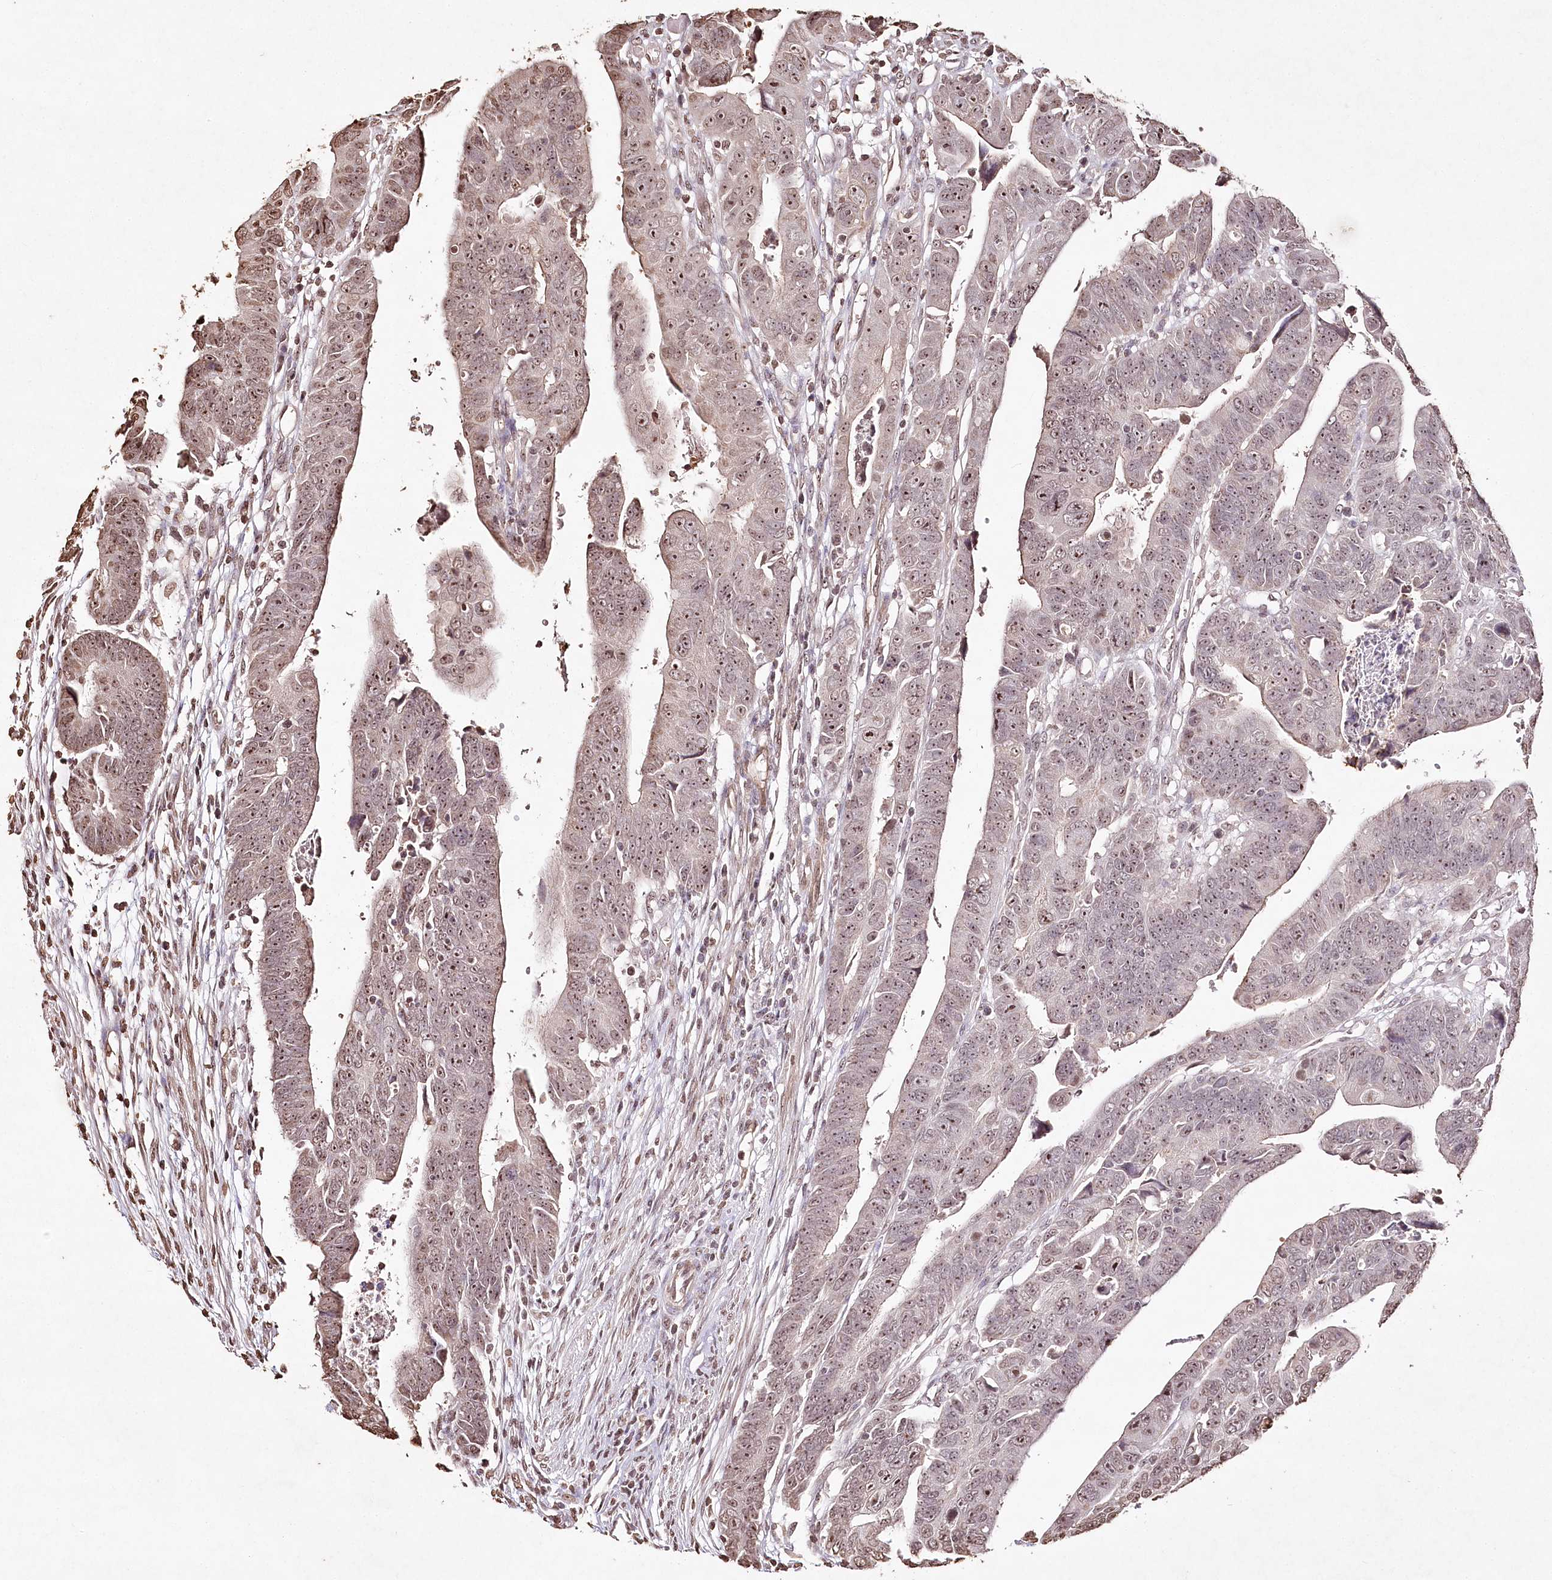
{"staining": {"intensity": "moderate", "quantity": ">75%", "location": "nuclear"}, "tissue": "colorectal cancer", "cell_type": "Tumor cells", "image_type": "cancer", "snomed": [{"axis": "morphology", "description": "Adenocarcinoma, NOS"}, {"axis": "topography", "description": "Rectum"}], "caption": "Immunohistochemistry of colorectal cancer (adenocarcinoma) shows medium levels of moderate nuclear positivity in about >75% of tumor cells. The protein of interest is shown in brown color, while the nuclei are stained blue.", "gene": "DMXL1", "patient": {"sex": "female", "age": 65}}